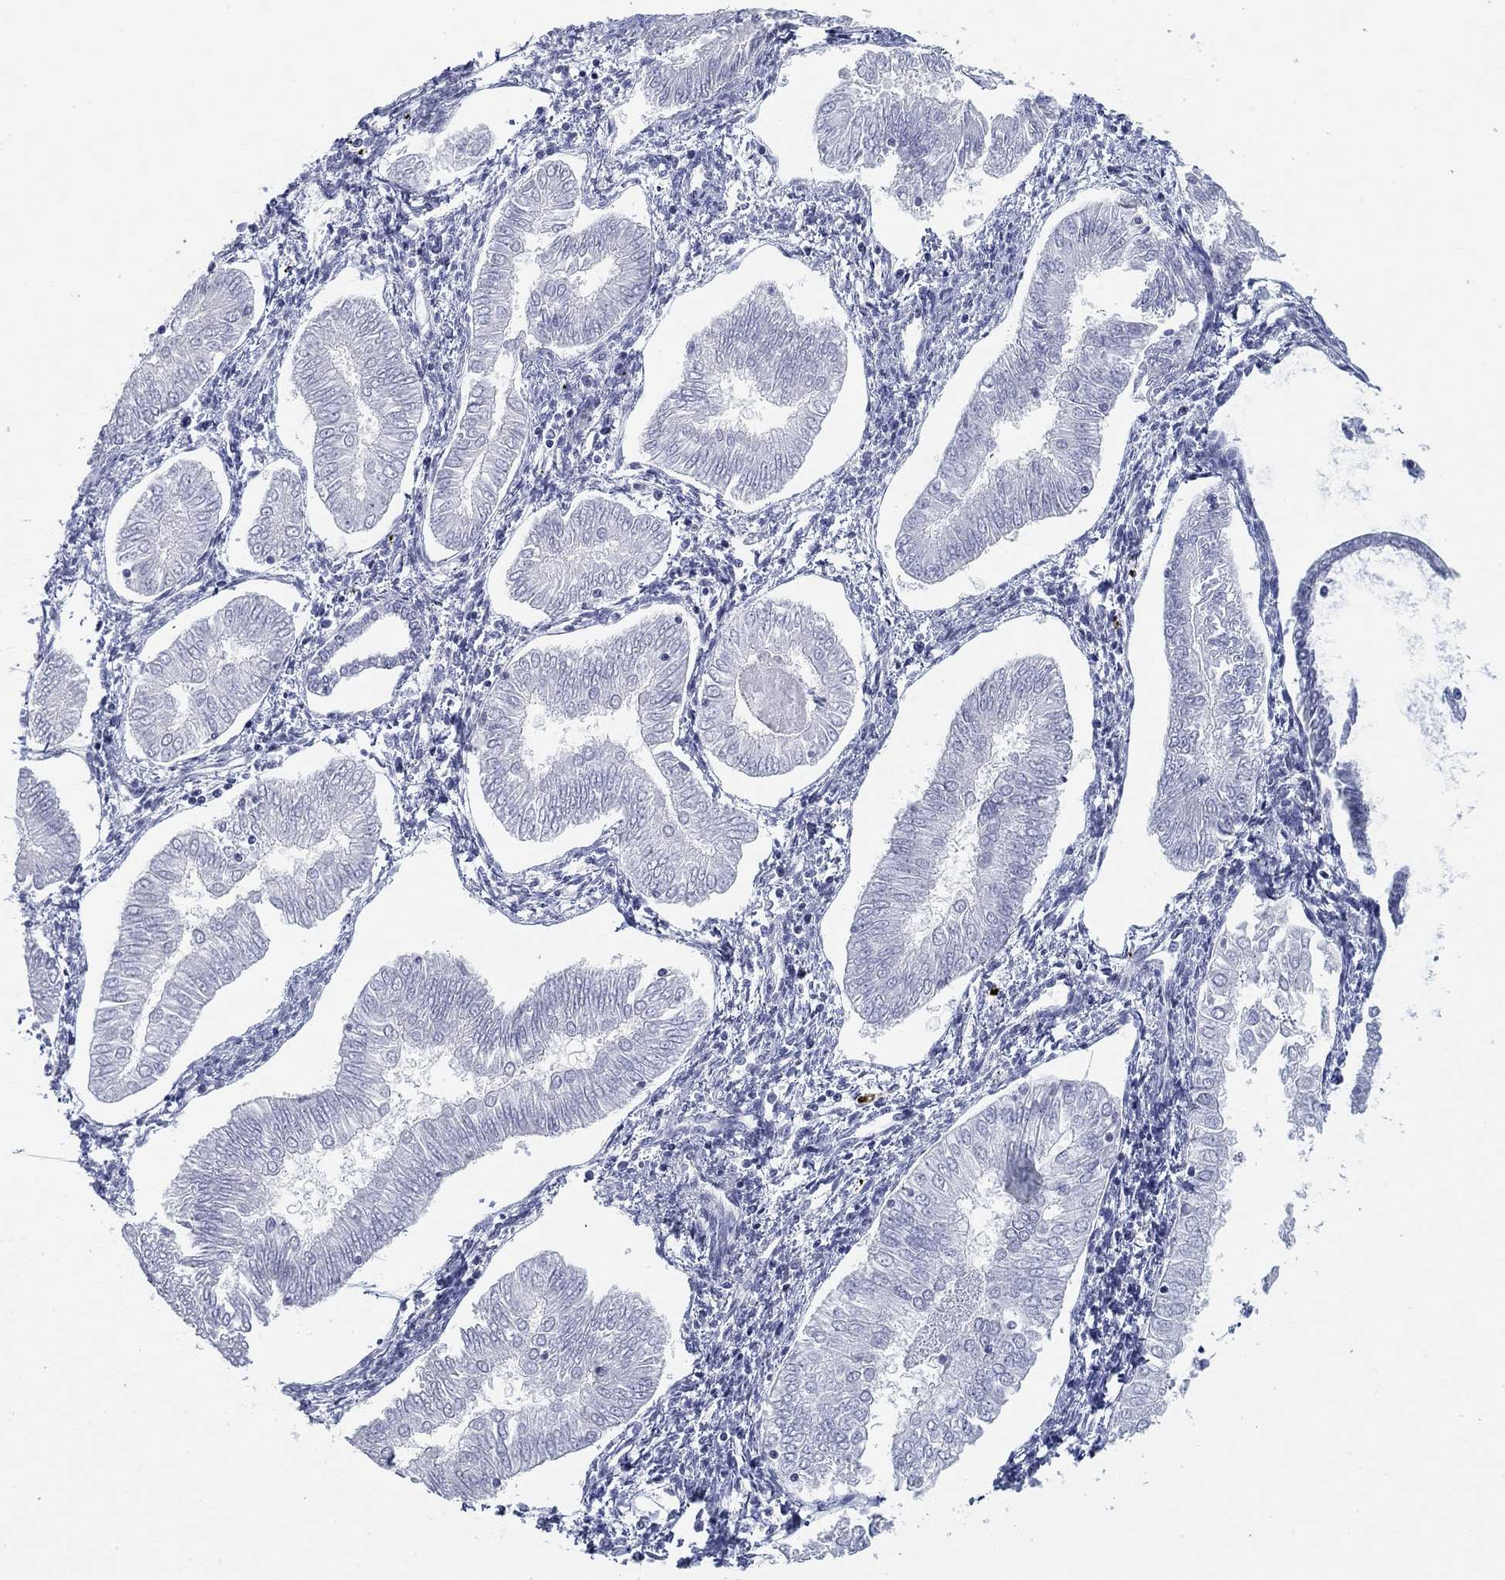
{"staining": {"intensity": "negative", "quantity": "none", "location": "none"}, "tissue": "endometrial cancer", "cell_type": "Tumor cells", "image_type": "cancer", "snomed": [{"axis": "morphology", "description": "Adenocarcinoma, NOS"}, {"axis": "topography", "description": "Endometrium"}], "caption": "A high-resolution micrograph shows immunohistochemistry (IHC) staining of endometrial adenocarcinoma, which demonstrates no significant expression in tumor cells.", "gene": "CD79B", "patient": {"sex": "female", "age": 53}}